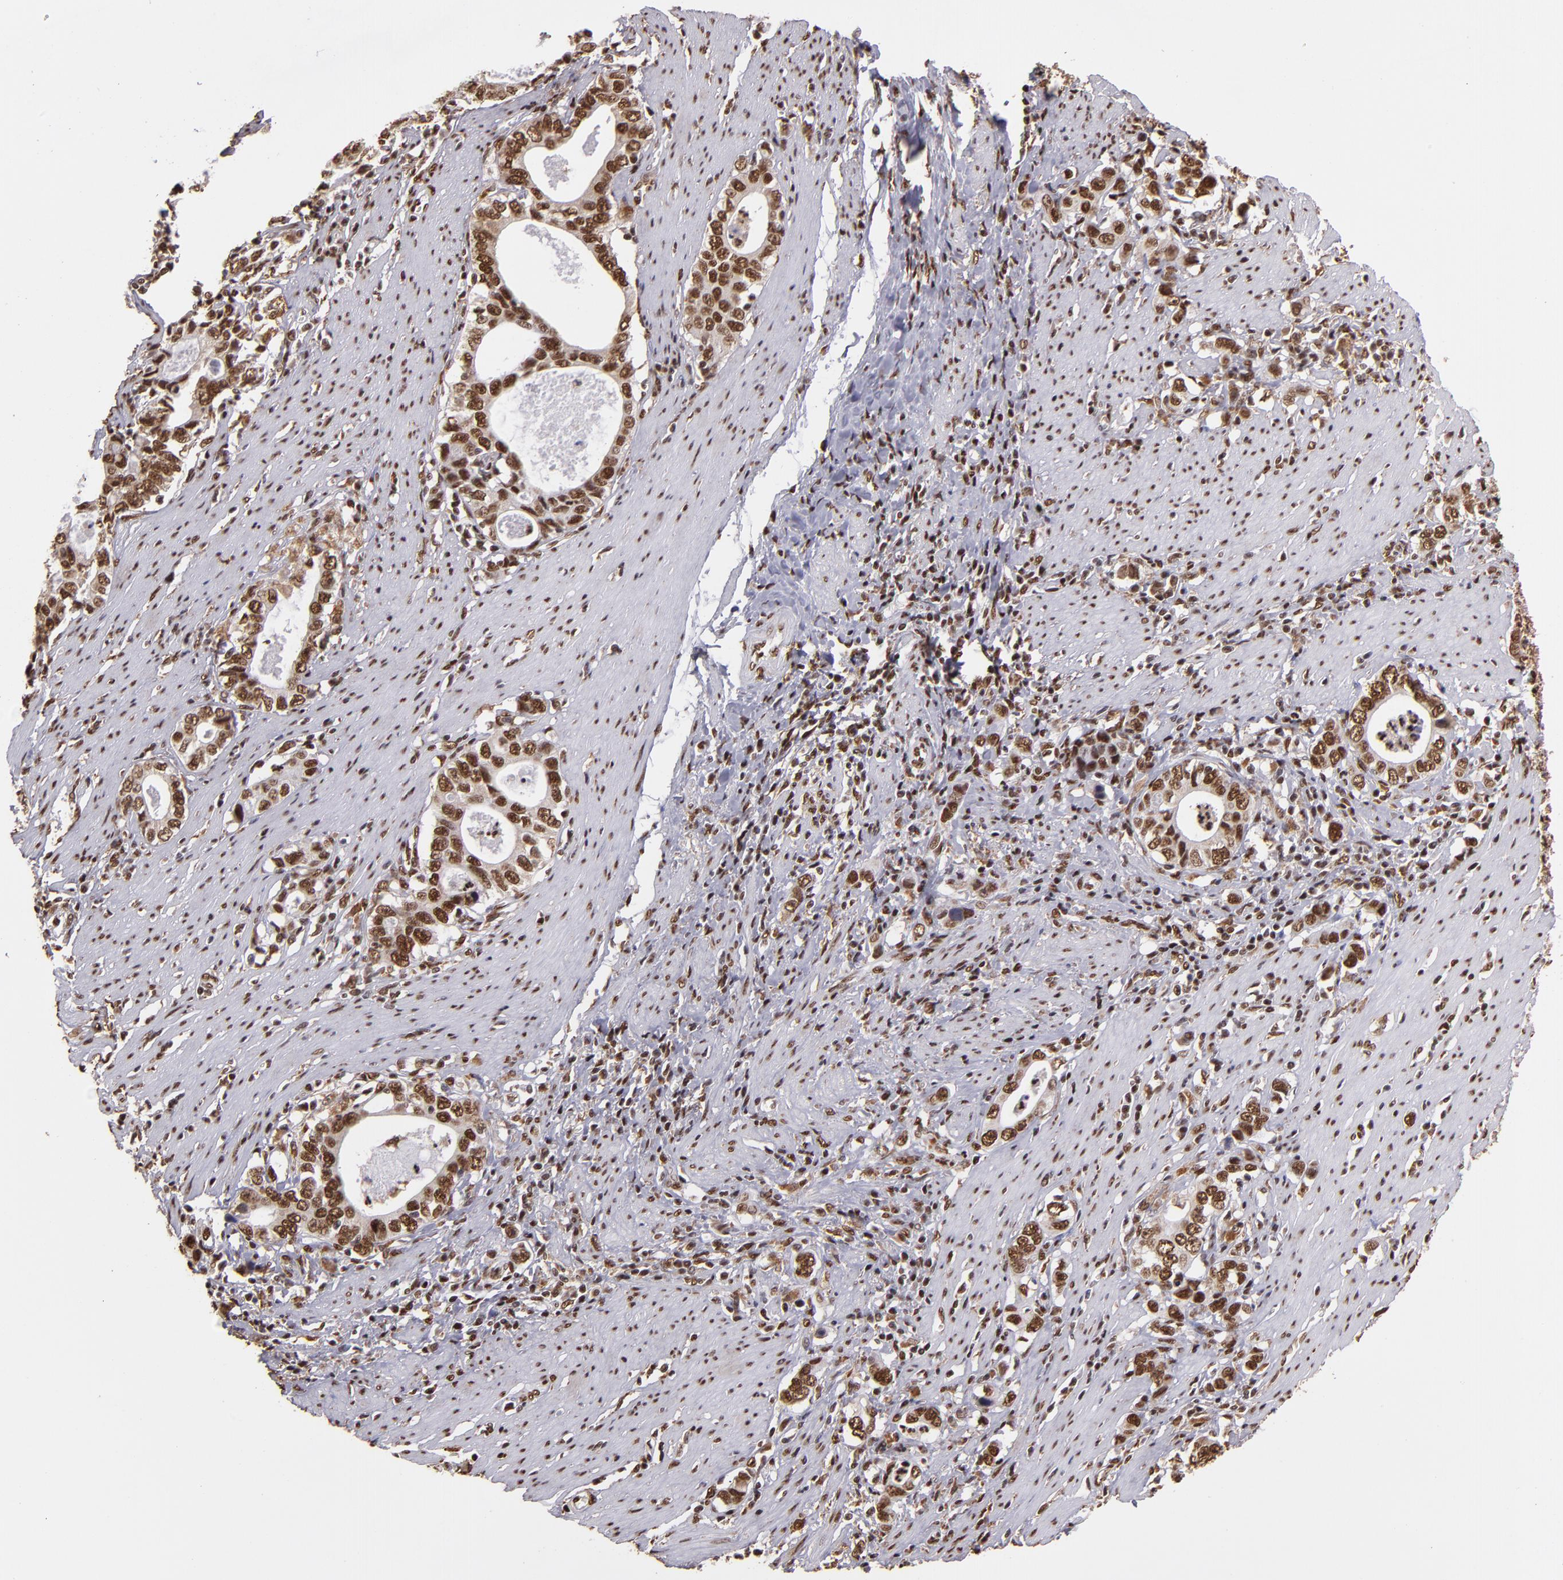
{"staining": {"intensity": "moderate", "quantity": ">75%", "location": "cytoplasmic/membranous,nuclear"}, "tissue": "stomach cancer", "cell_type": "Tumor cells", "image_type": "cancer", "snomed": [{"axis": "morphology", "description": "Adenocarcinoma, NOS"}, {"axis": "topography", "description": "Stomach, lower"}], "caption": "A histopathology image of adenocarcinoma (stomach) stained for a protein reveals moderate cytoplasmic/membranous and nuclear brown staining in tumor cells. (IHC, brightfield microscopy, high magnification).", "gene": "SP1", "patient": {"sex": "female", "age": 72}}